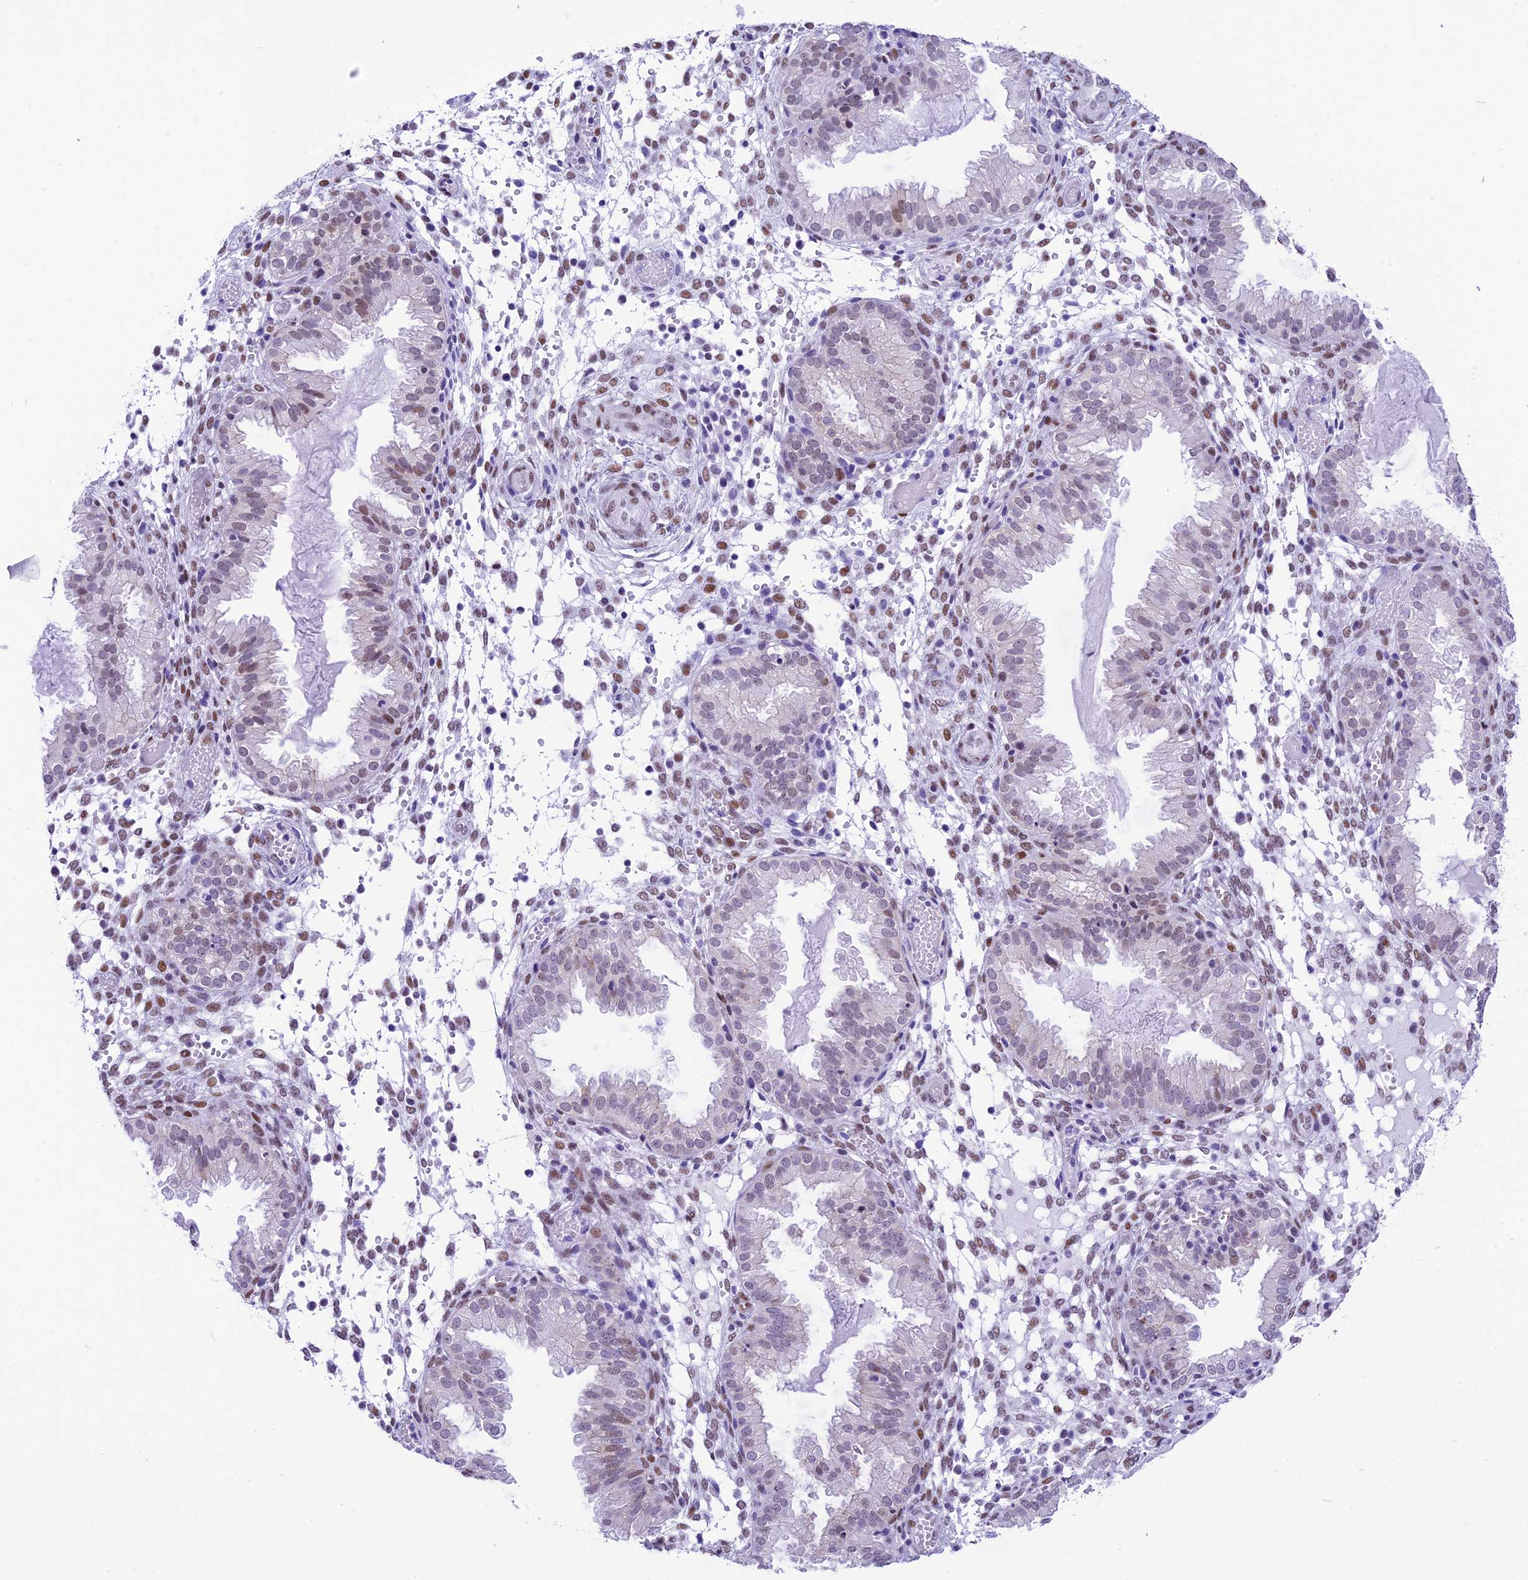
{"staining": {"intensity": "moderate", "quantity": "<25%", "location": "nuclear"}, "tissue": "endometrium", "cell_type": "Cells in endometrial stroma", "image_type": "normal", "snomed": [{"axis": "morphology", "description": "Normal tissue, NOS"}, {"axis": "topography", "description": "Endometrium"}], "caption": "IHC (DAB (3,3'-diaminobenzidine)) staining of normal human endometrium demonstrates moderate nuclear protein expression in approximately <25% of cells in endometrial stroma.", "gene": "RPS6KB1", "patient": {"sex": "female", "age": 33}}